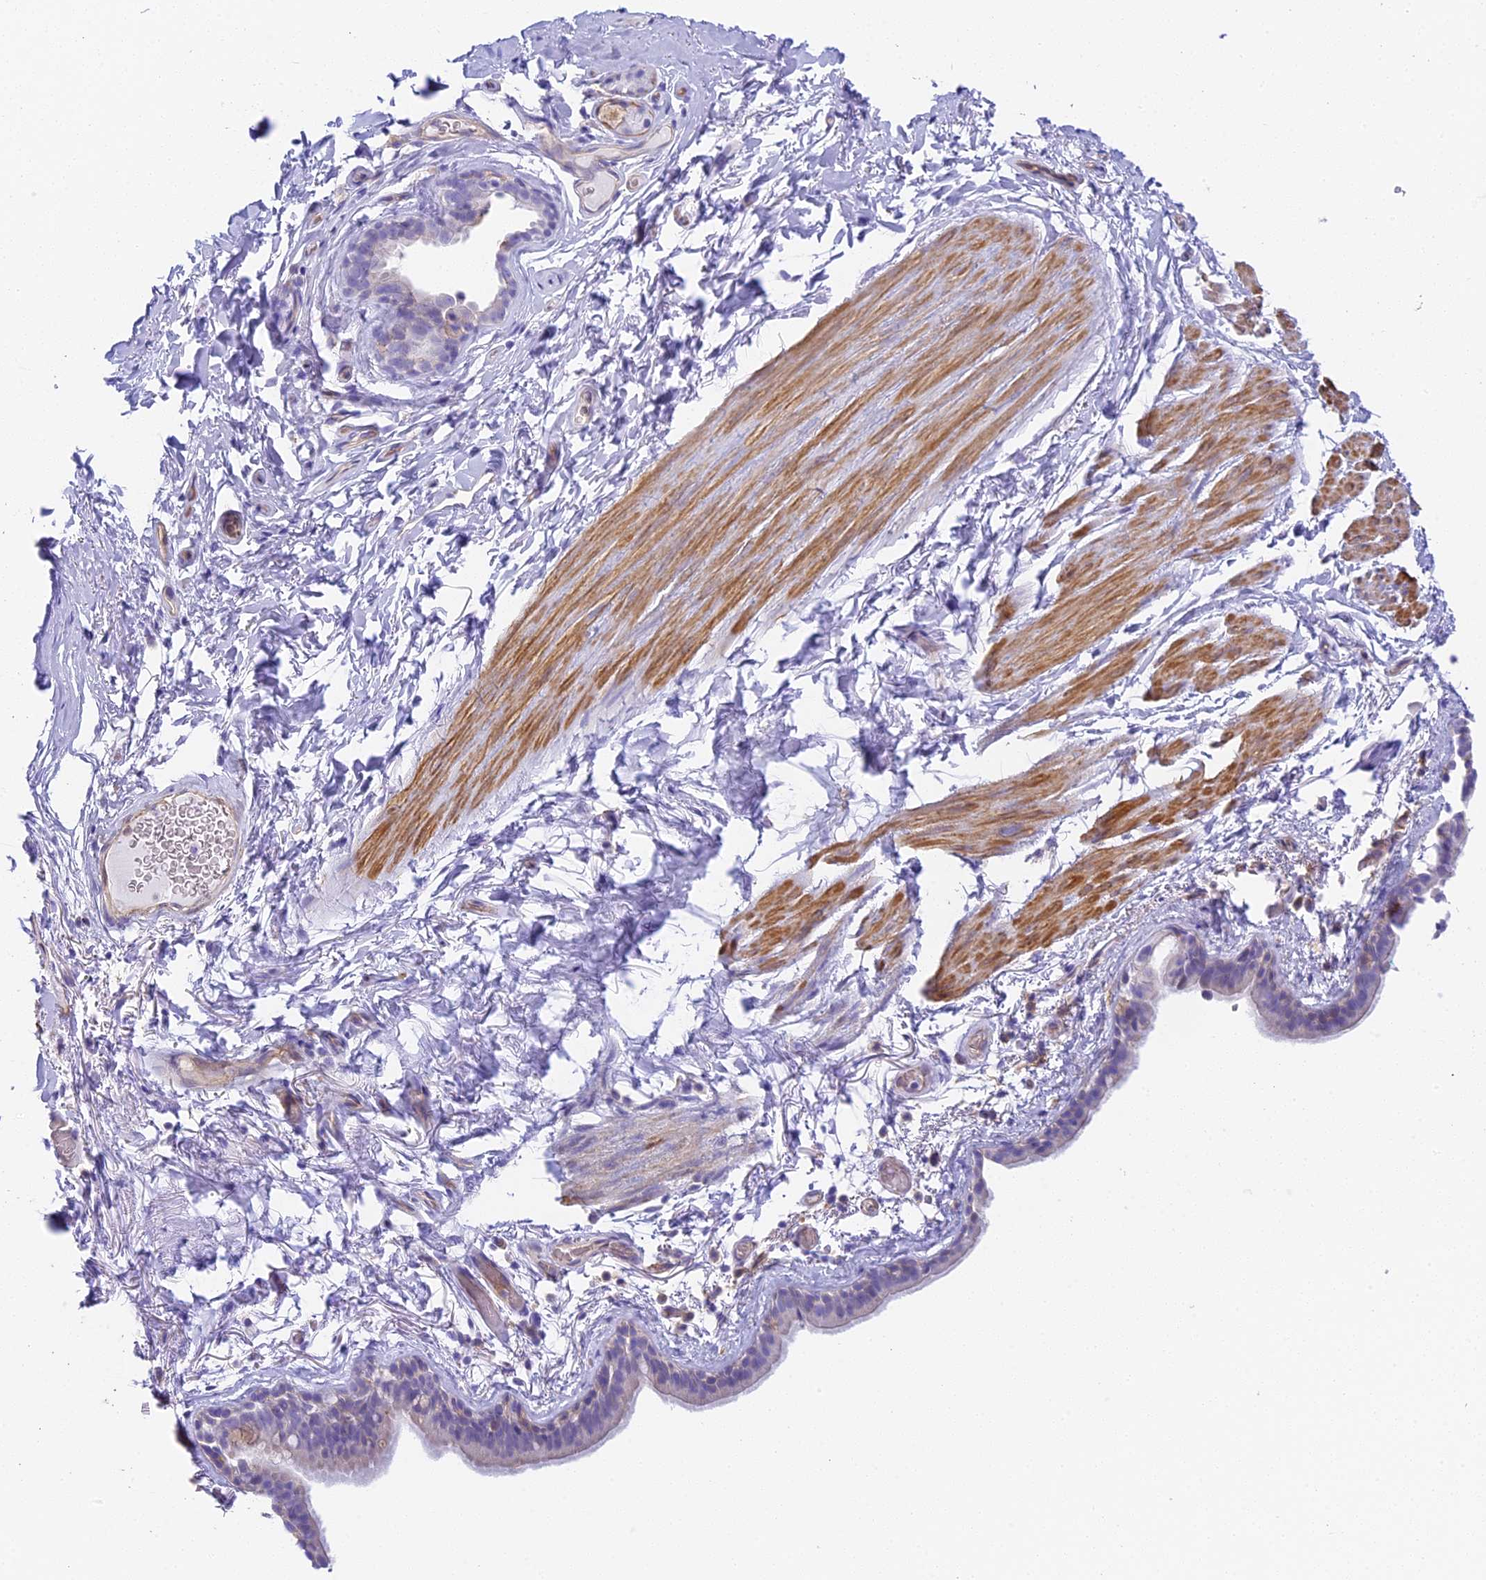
{"staining": {"intensity": "negative", "quantity": "none", "location": "none"}, "tissue": "bronchus", "cell_type": "Respiratory epithelial cells", "image_type": "normal", "snomed": [{"axis": "morphology", "description": "Normal tissue, NOS"}, {"axis": "topography", "description": "Cartilage tissue"}], "caption": "A high-resolution histopathology image shows immunohistochemistry staining of normal bronchus, which reveals no significant expression in respiratory epithelial cells.", "gene": "HOMER3", "patient": {"sex": "male", "age": 63}}